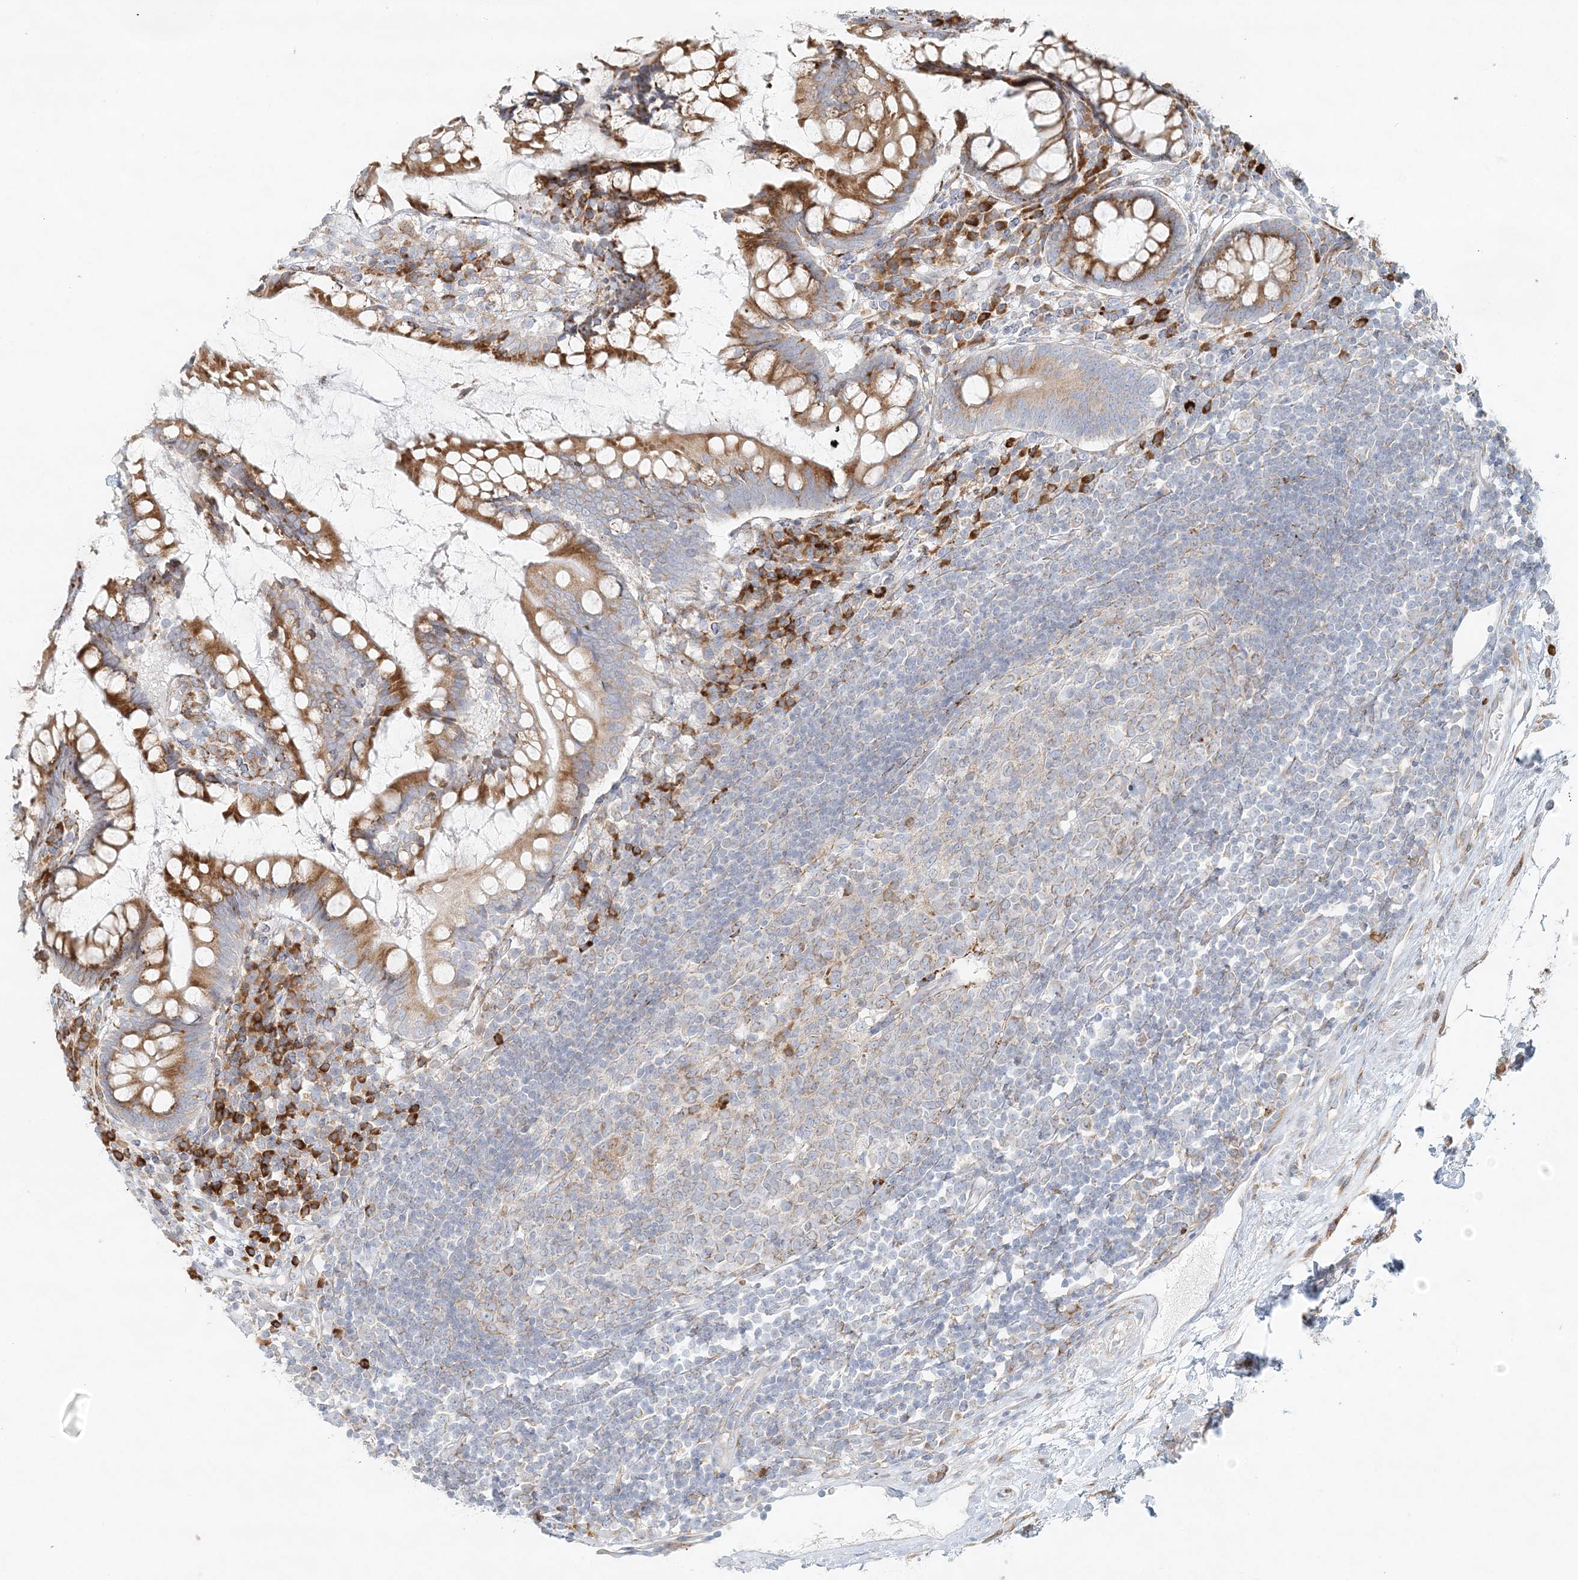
{"staining": {"intensity": "negative", "quantity": "none", "location": "none"}, "tissue": "colon", "cell_type": "Endothelial cells", "image_type": "normal", "snomed": [{"axis": "morphology", "description": "Normal tissue, NOS"}, {"axis": "topography", "description": "Colon"}], "caption": "DAB immunohistochemical staining of unremarkable human colon shows no significant staining in endothelial cells. The staining is performed using DAB brown chromogen with nuclei counter-stained in using hematoxylin.", "gene": "STK11IP", "patient": {"sex": "female", "age": 79}}